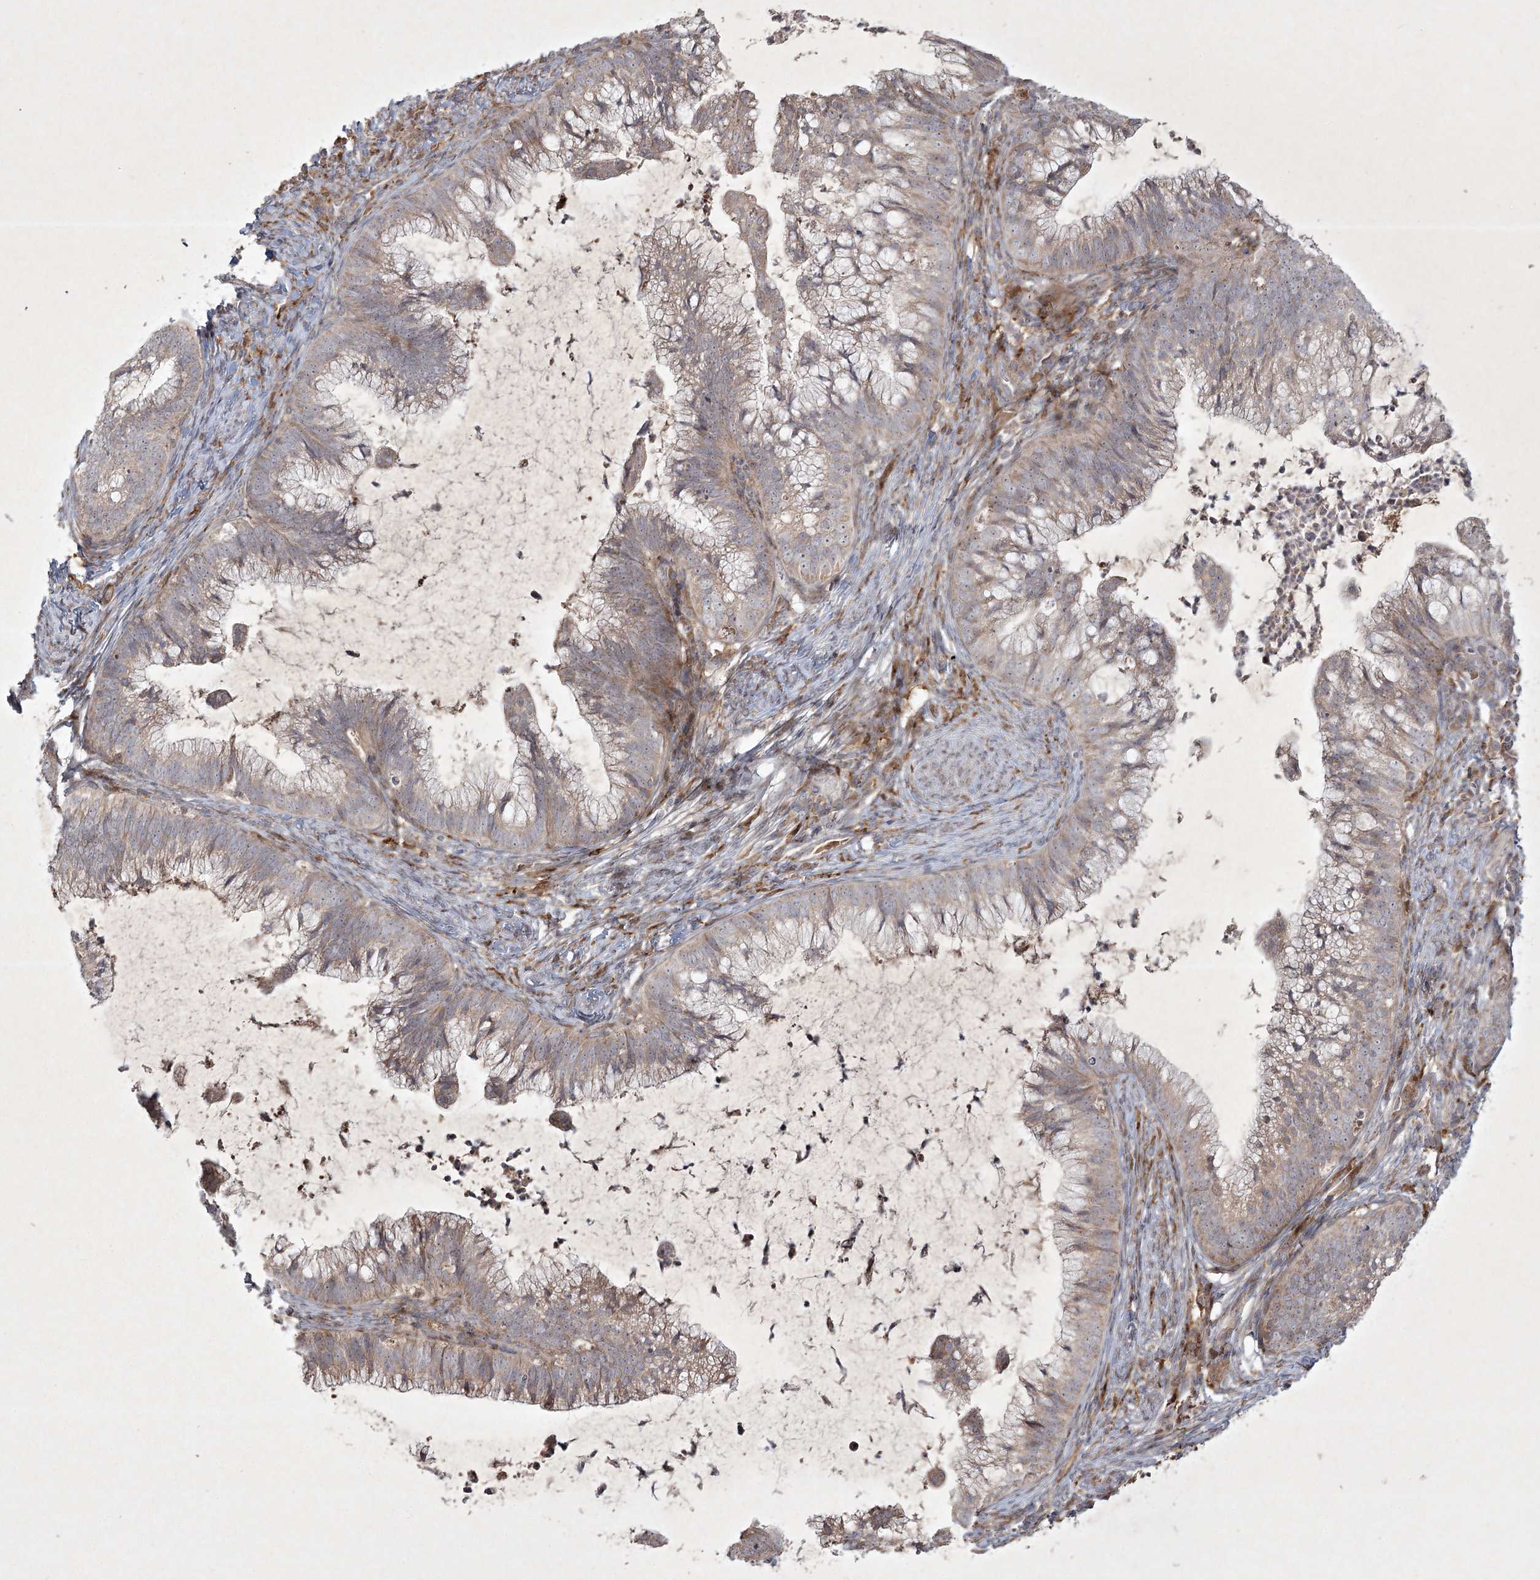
{"staining": {"intensity": "weak", "quantity": "25%-75%", "location": "cytoplasmic/membranous"}, "tissue": "cervical cancer", "cell_type": "Tumor cells", "image_type": "cancer", "snomed": [{"axis": "morphology", "description": "Adenocarcinoma, NOS"}, {"axis": "topography", "description": "Cervix"}], "caption": "The micrograph demonstrates staining of cervical cancer (adenocarcinoma), revealing weak cytoplasmic/membranous protein staining (brown color) within tumor cells. (DAB = brown stain, brightfield microscopy at high magnification).", "gene": "KBTBD4", "patient": {"sex": "female", "age": 36}}